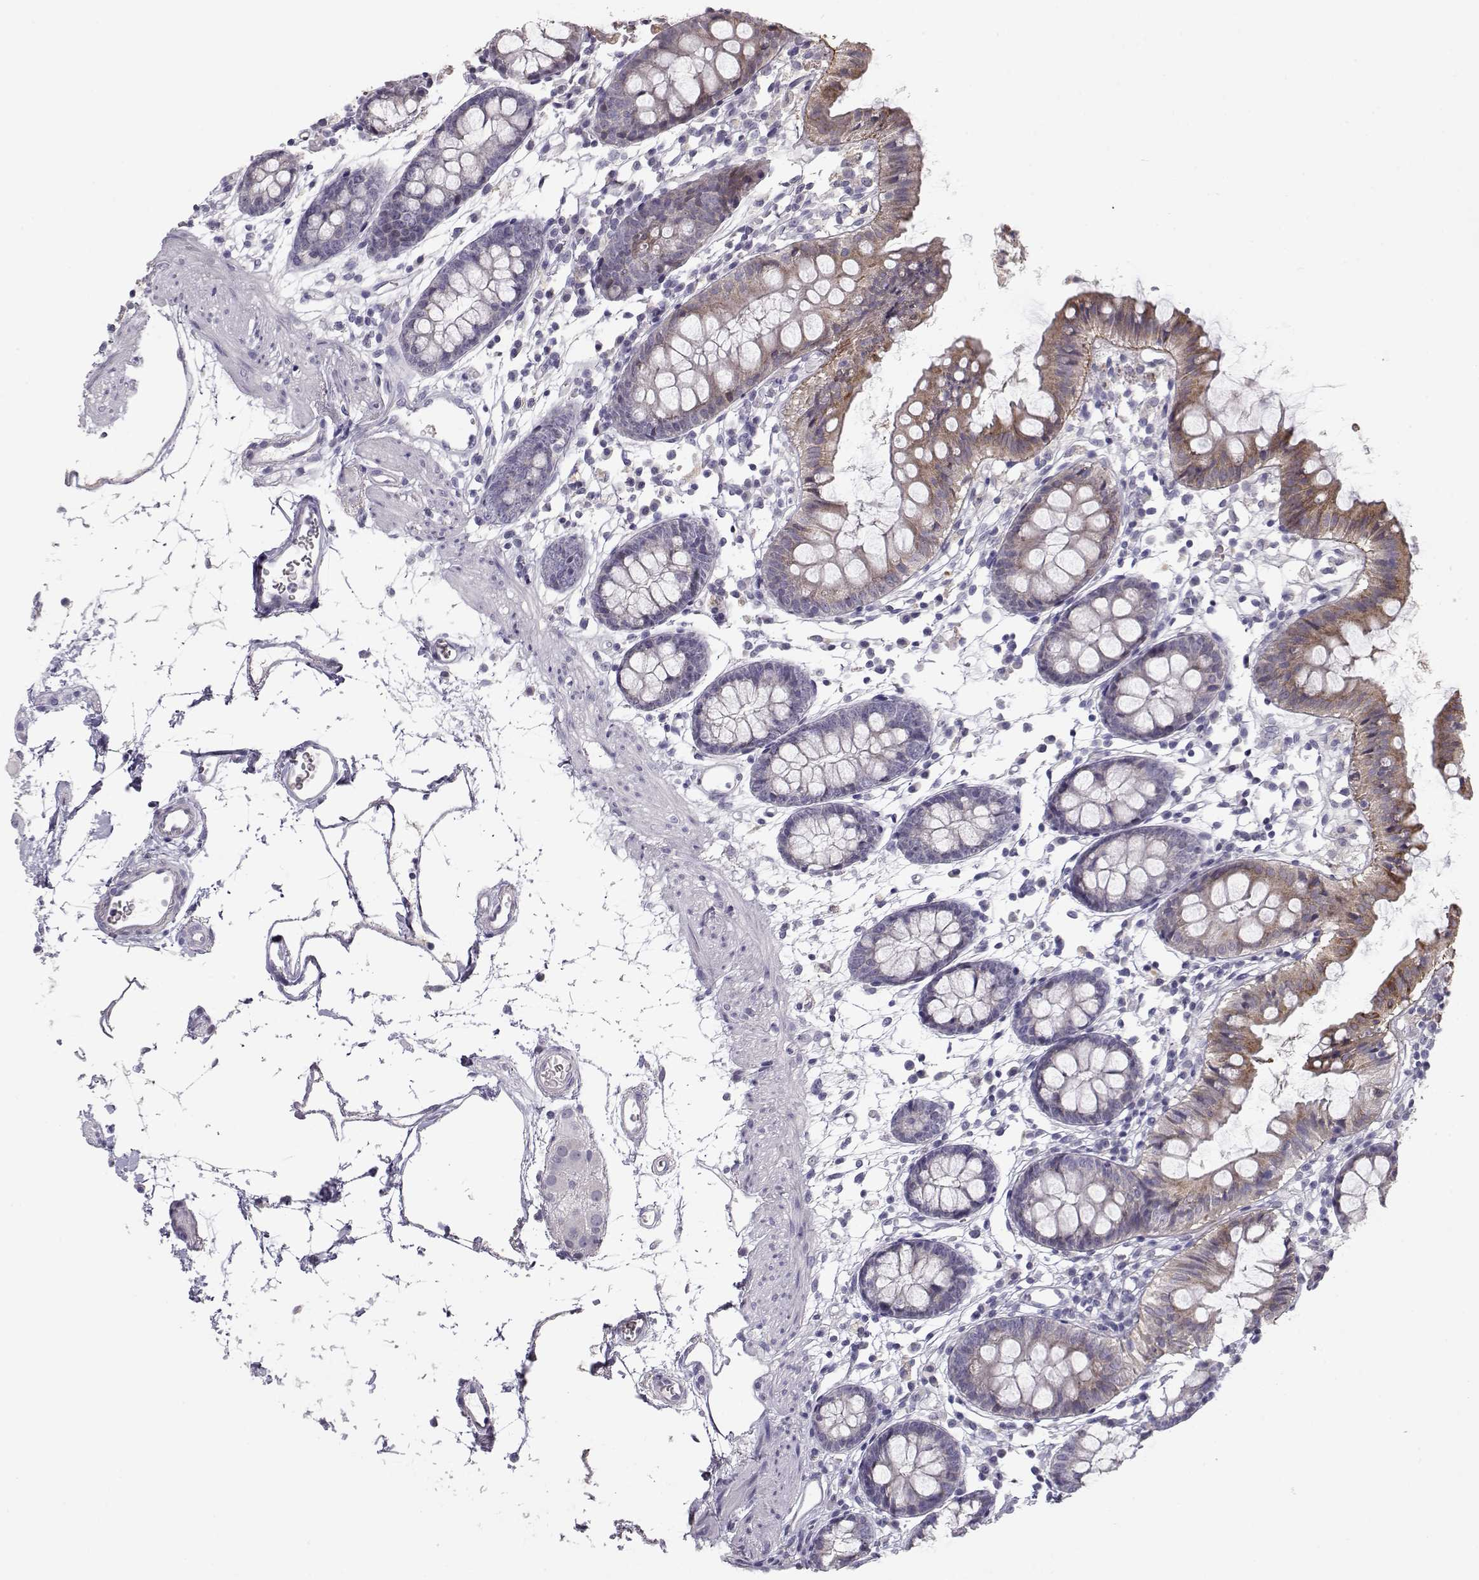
{"staining": {"intensity": "negative", "quantity": "none", "location": "none"}, "tissue": "colon", "cell_type": "Endothelial cells", "image_type": "normal", "snomed": [{"axis": "morphology", "description": "Normal tissue, NOS"}, {"axis": "topography", "description": "Colon"}], "caption": "A high-resolution micrograph shows IHC staining of benign colon, which displays no significant expression in endothelial cells.", "gene": "LAMB3", "patient": {"sex": "female", "age": 84}}